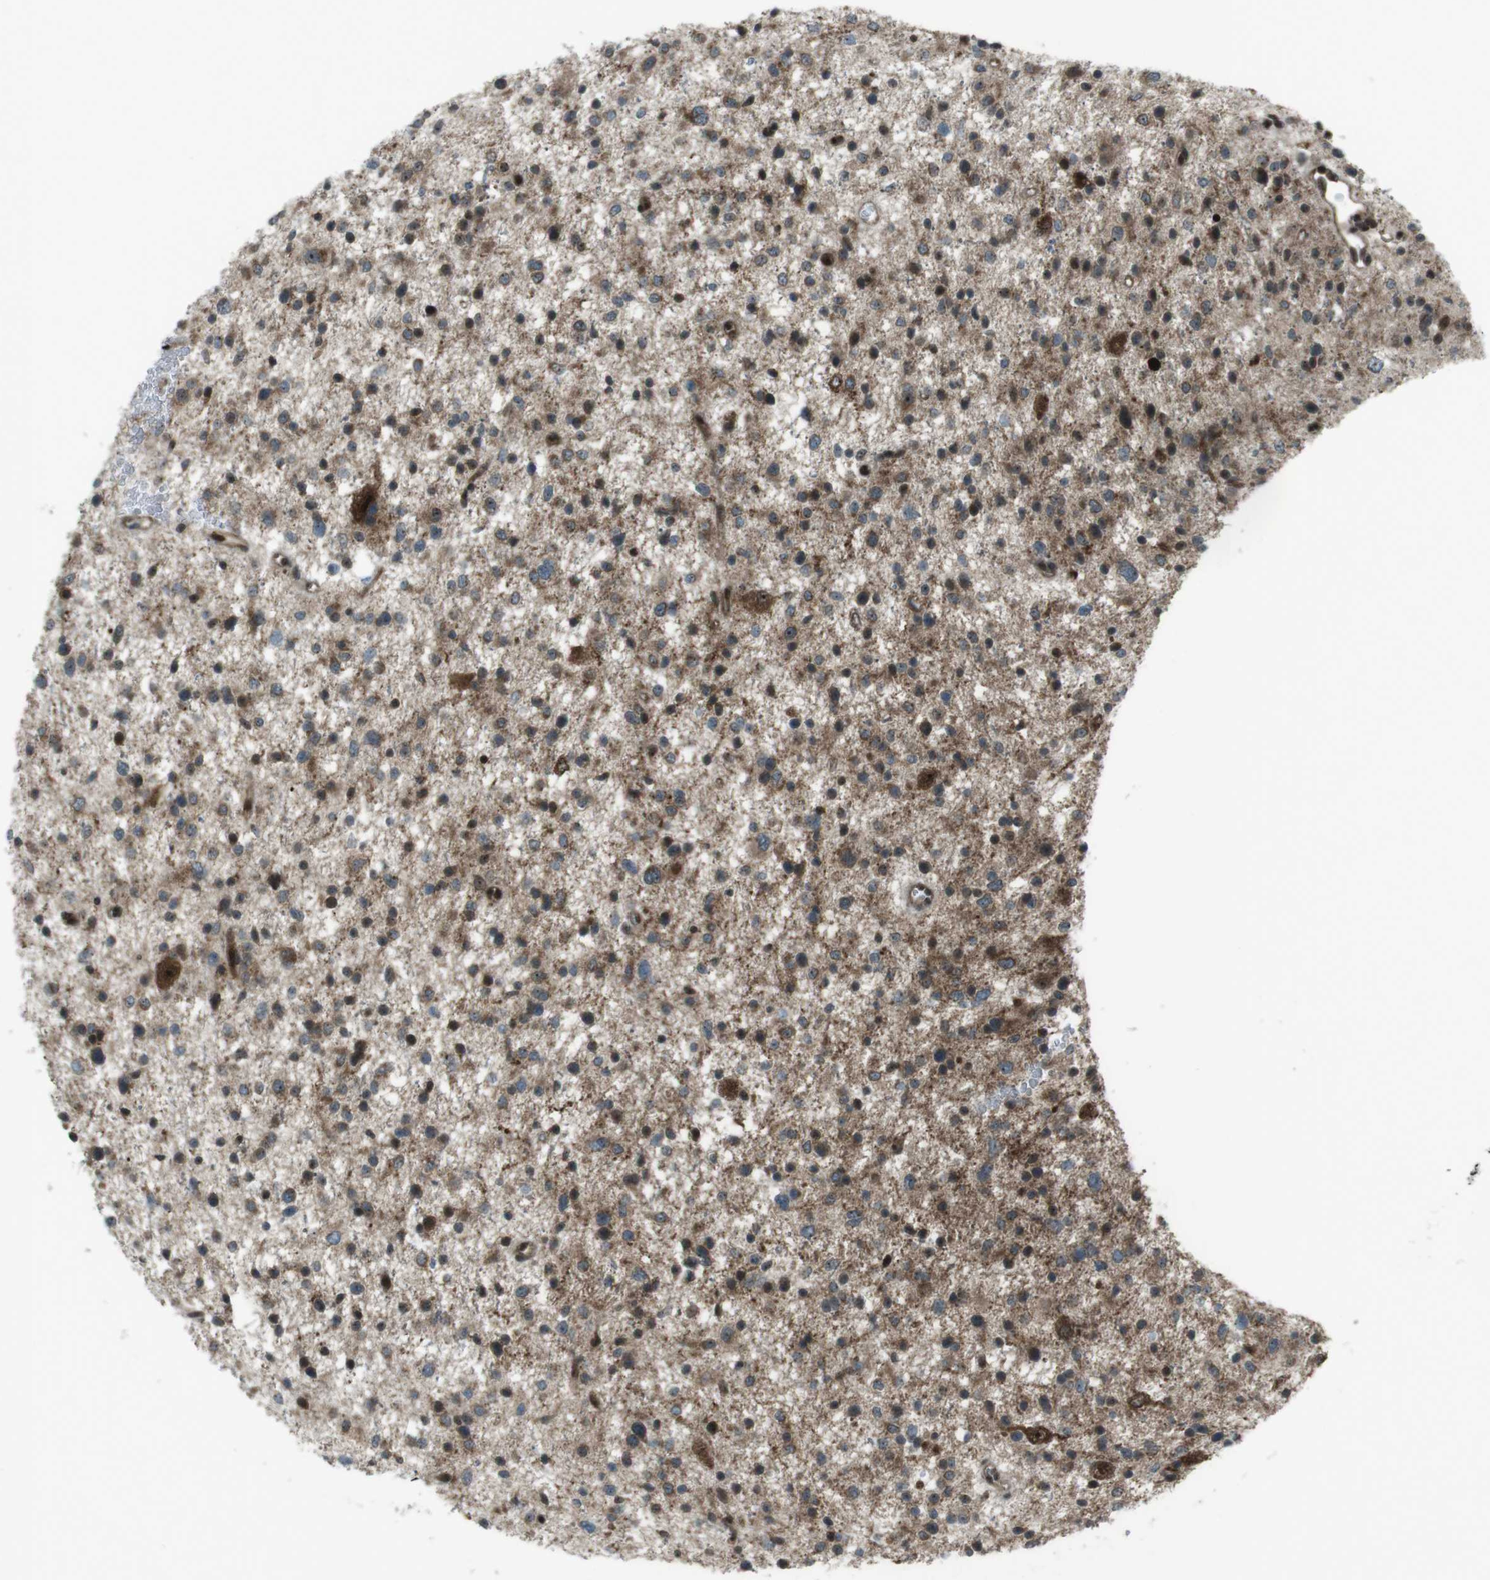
{"staining": {"intensity": "moderate", "quantity": ">75%", "location": "cytoplasmic/membranous"}, "tissue": "glioma", "cell_type": "Tumor cells", "image_type": "cancer", "snomed": [{"axis": "morphology", "description": "Glioma, malignant, Low grade"}, {"axis": "topography", "description": "Brain"}], "caption": "Immunohistochemical staining of human glioma exhibits medium levels of moderate cytoplasmic/membranous staining in about >75% of tumor cells. (DAB IHC, brown staining for protein, blue staining for nuclei).", "gene": "CSNK1D", "patient": {"sex": "female", "age": 37}}